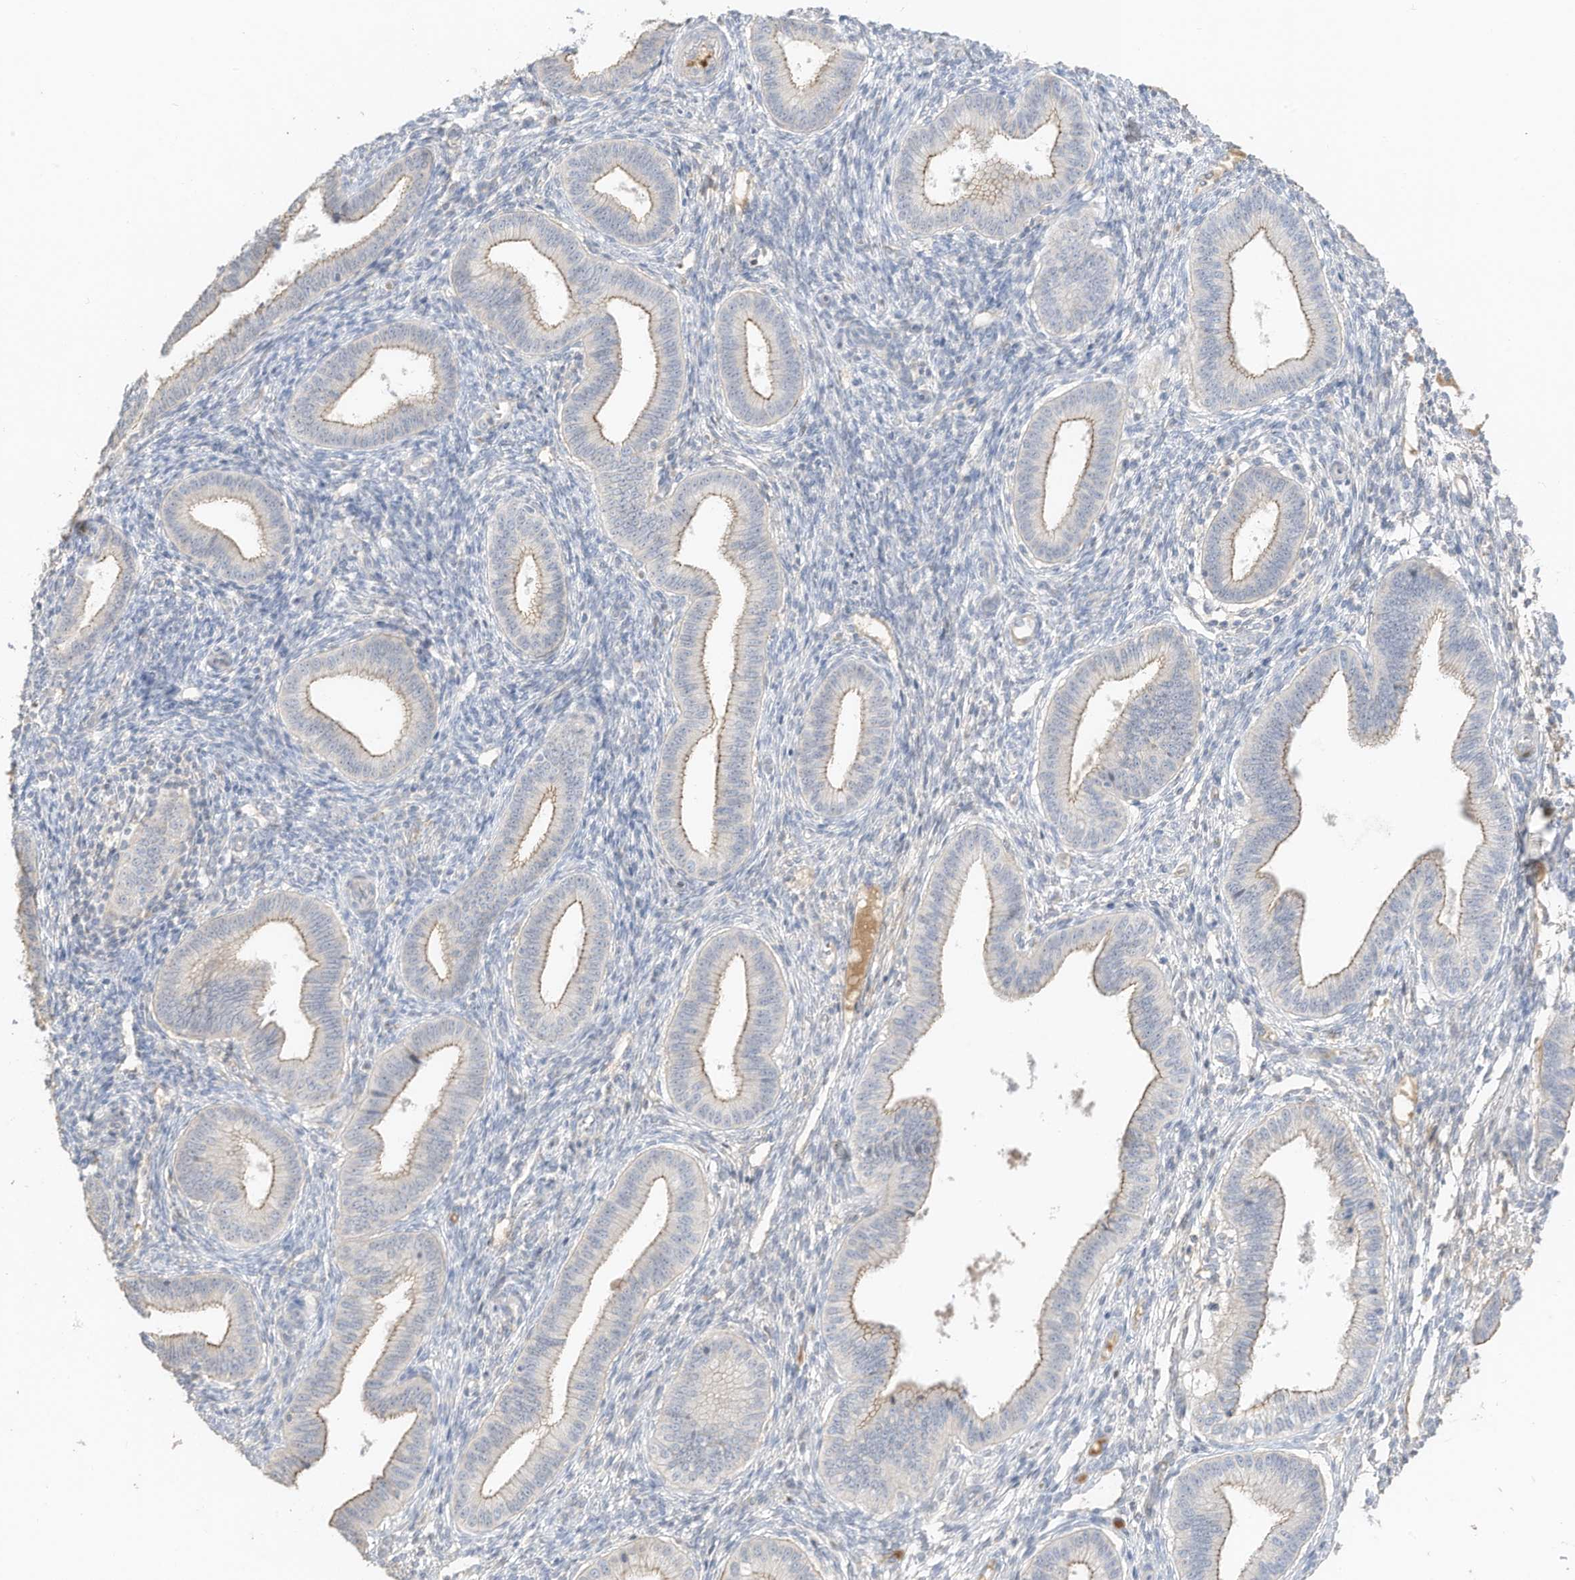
{"staining": {"intensity": "negative", "quantity": "none", "location": "none"}, "tissue": "endometrium", "cell_type": "Cells in endometrial stroma", "image_type": "normal", "snomed": [{"axis": "morphology", "description": "Normal tissue, NOS"}, {"axis": "topography", "description": "Endometrium"}], "caption": "Image shows no significant protein positivity in cells in endometrial stroma of normal endometrium. (DAB (3,3'-diaminobenzidine) immunohistochemistry visualized using brightfield microscopy, high magnification).", "gene": "ZBTB41", "patient": {"sex": "female", "age": 39}}